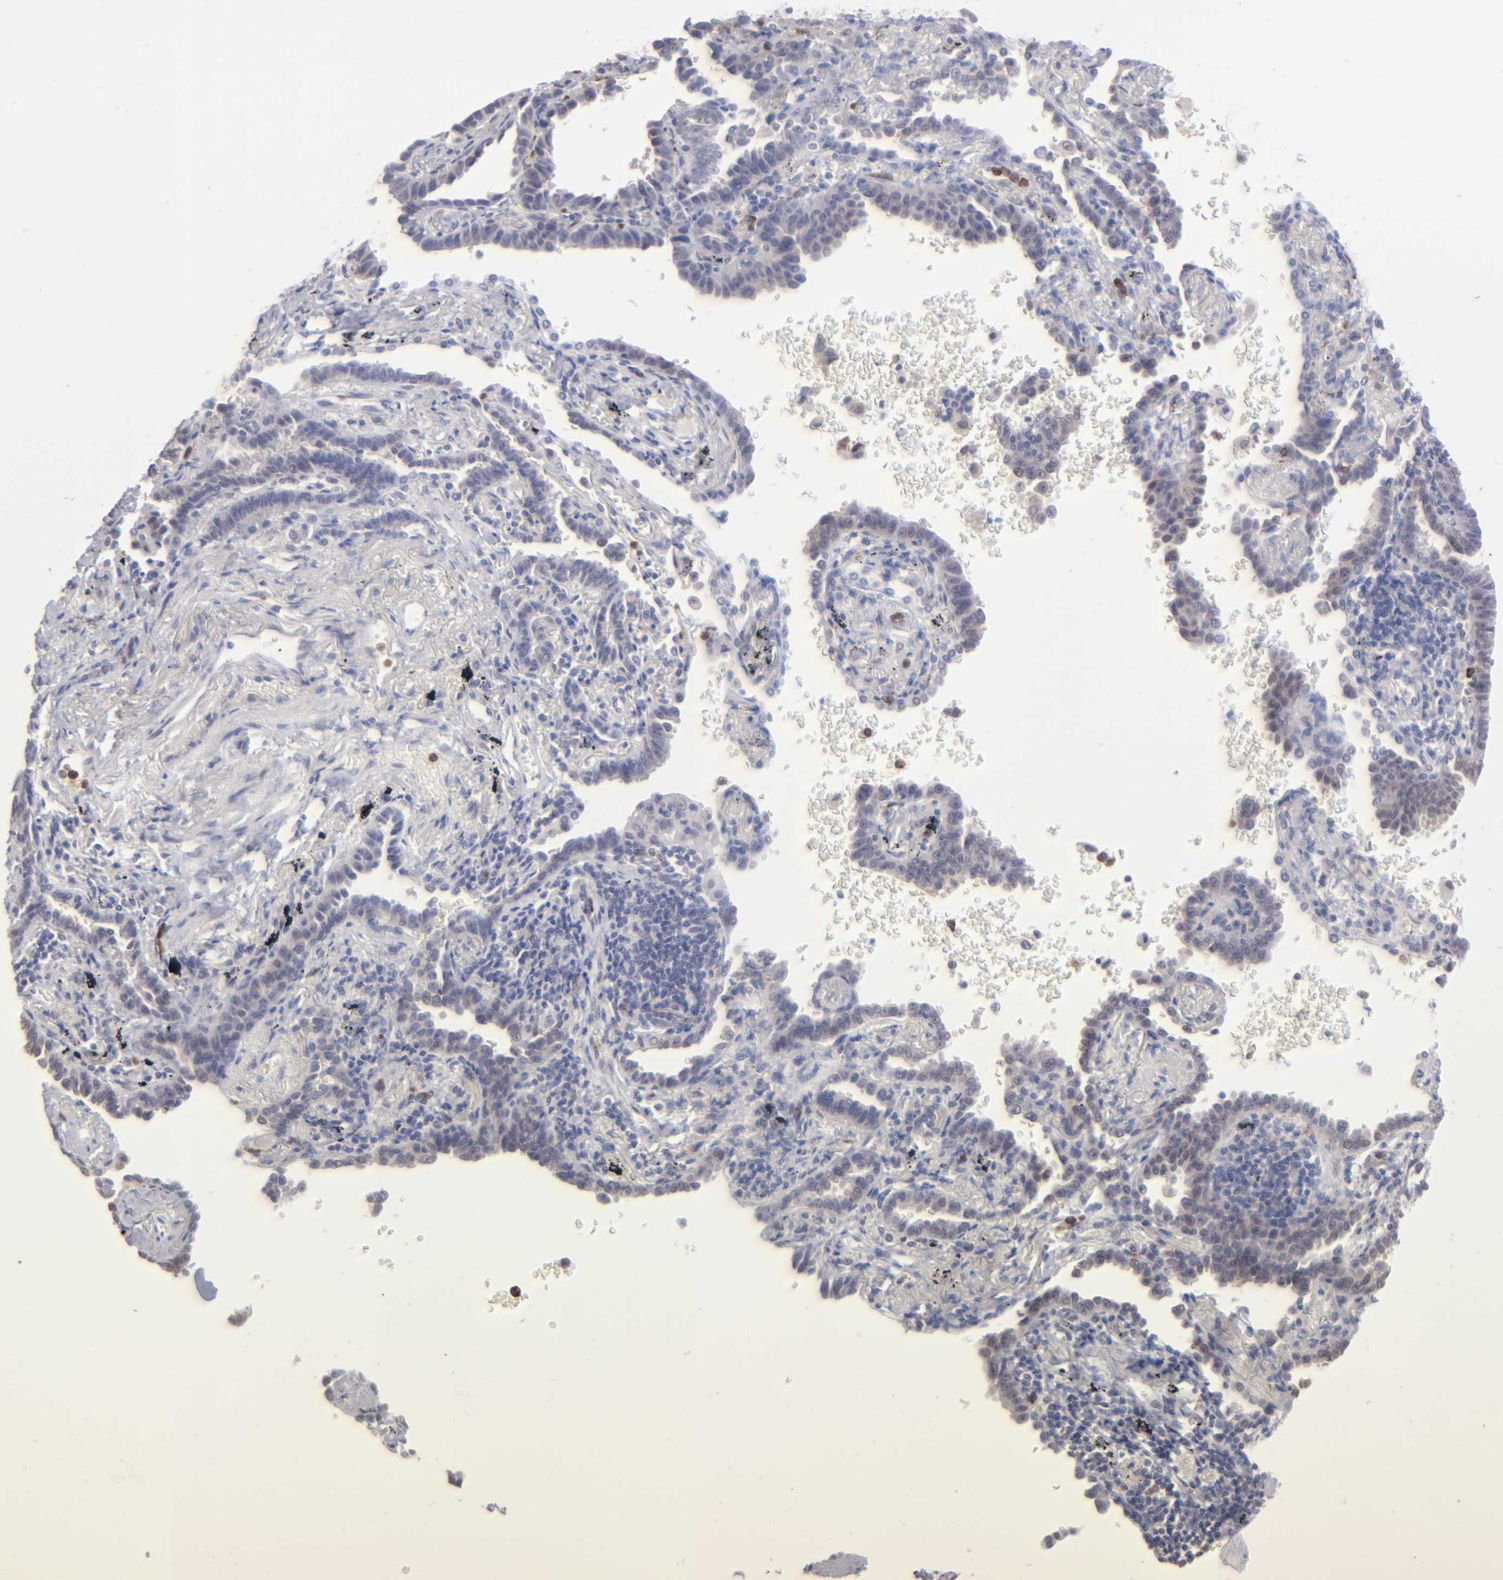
{"staining": {"intensity": "weak", "quantity": "25%-75%", "location": "cytoplasmic/membranous"}, "tissue": "lung cancer", "cell_type": "Tumor cells", "image_type": "cancer", "snomed": [{"axis": "morphology", "description": "Adenocarcinoma, NOS"}, {"axis": "topography", "description": "Lung"}], "caption": "Human lung cancer (adenocarcinoma) stained for a protein (brown) reveals weak cytoplasmic/membranous positive expression in about 25%-75% of tumor cells.", "gene": "MGAM", "patient": {"sex": "female", "age": 64}}